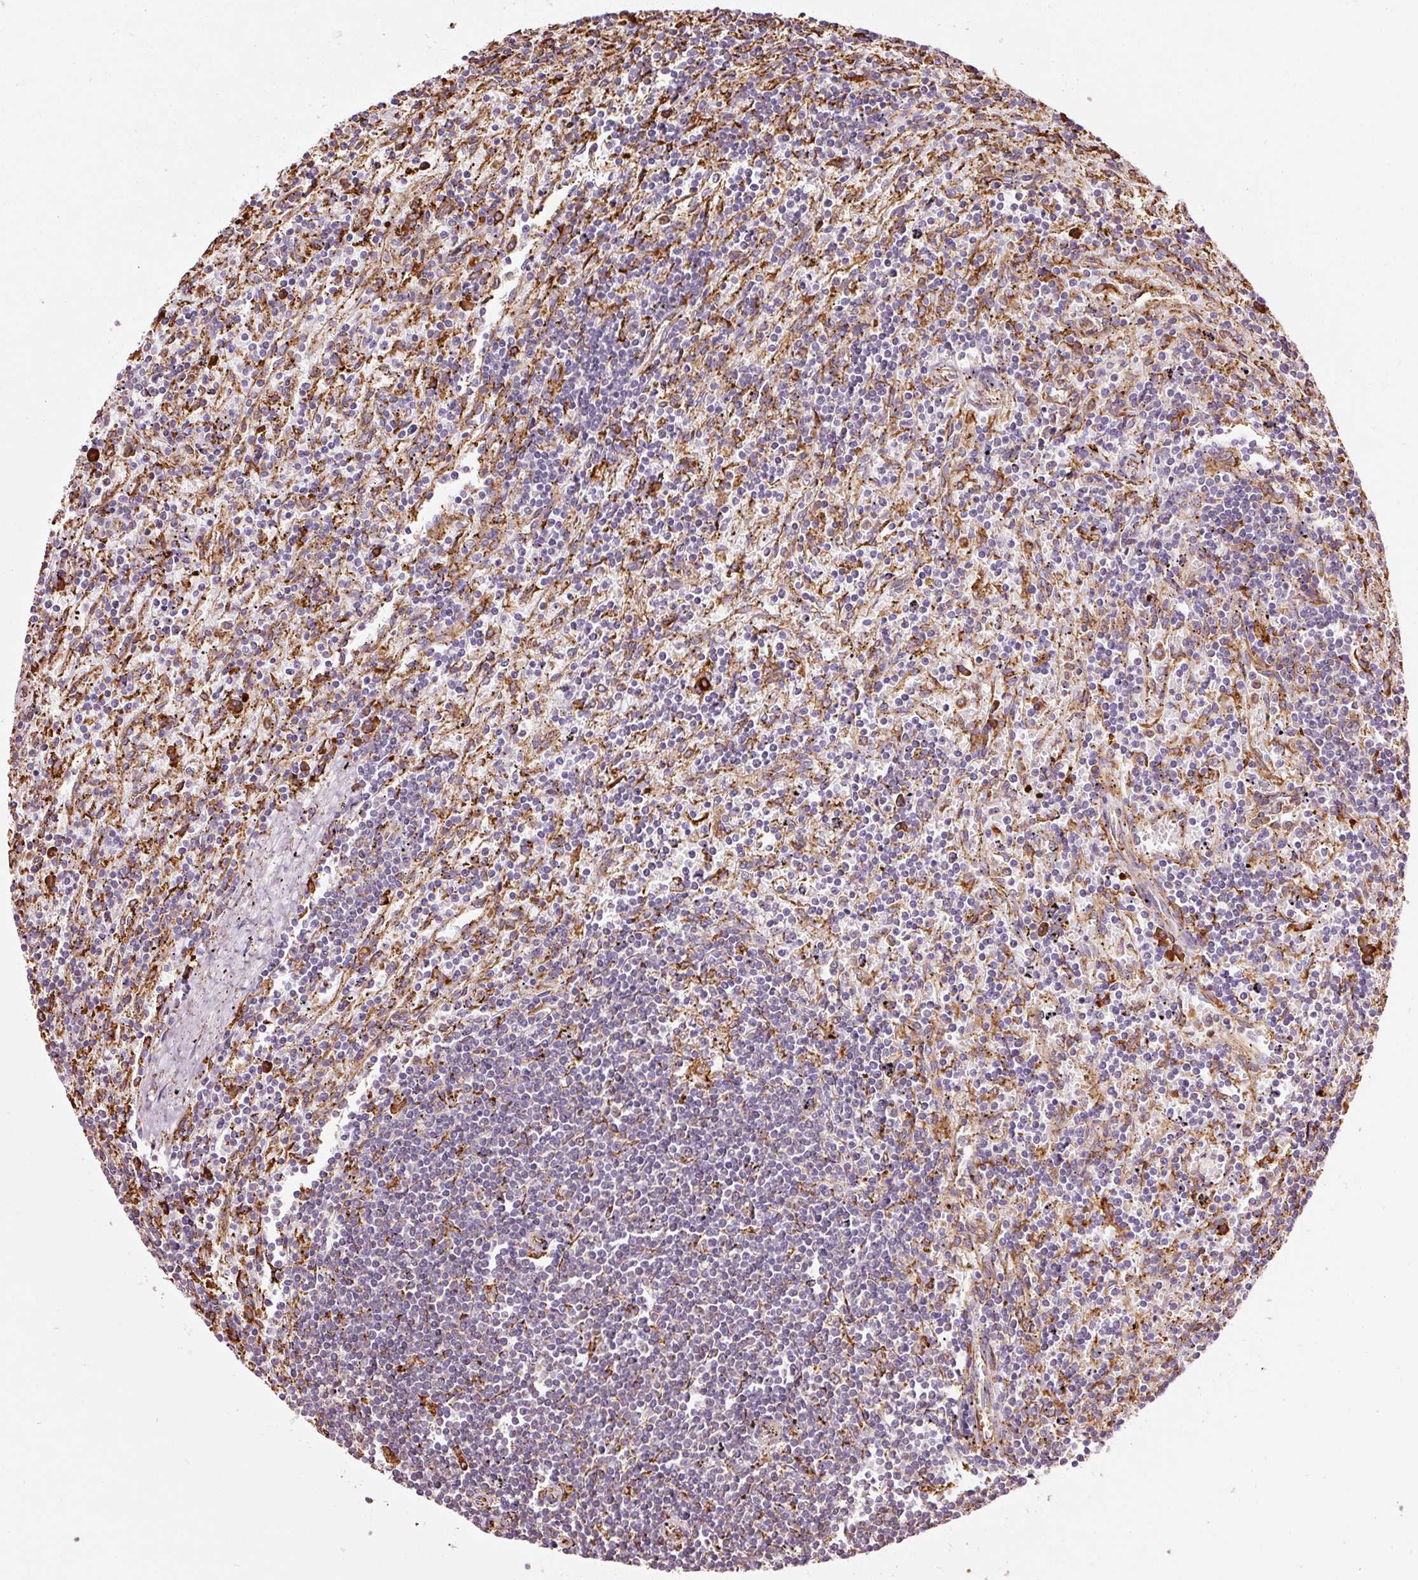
{"staining": {"intensity": "negative", "quantity": "none", "location": "none"}, "tissue": "lymphoma", "cell_type": "Tumor cells", "image_type": "cancer", "snomed": [{"axis": "morphology", "description": "Malignant lymphoma, non-Hodgkin's type, Low grade"}, {"axis": "topography", "description": "Spleen"}], "caption": "This is an immunohistochemistry image of low-grade malignant lymphoma, non-Hodgkin's type. There is no staining in tumor cells.", "gene": "KLC1", "patient": {"sex": "male", "age": 76}}